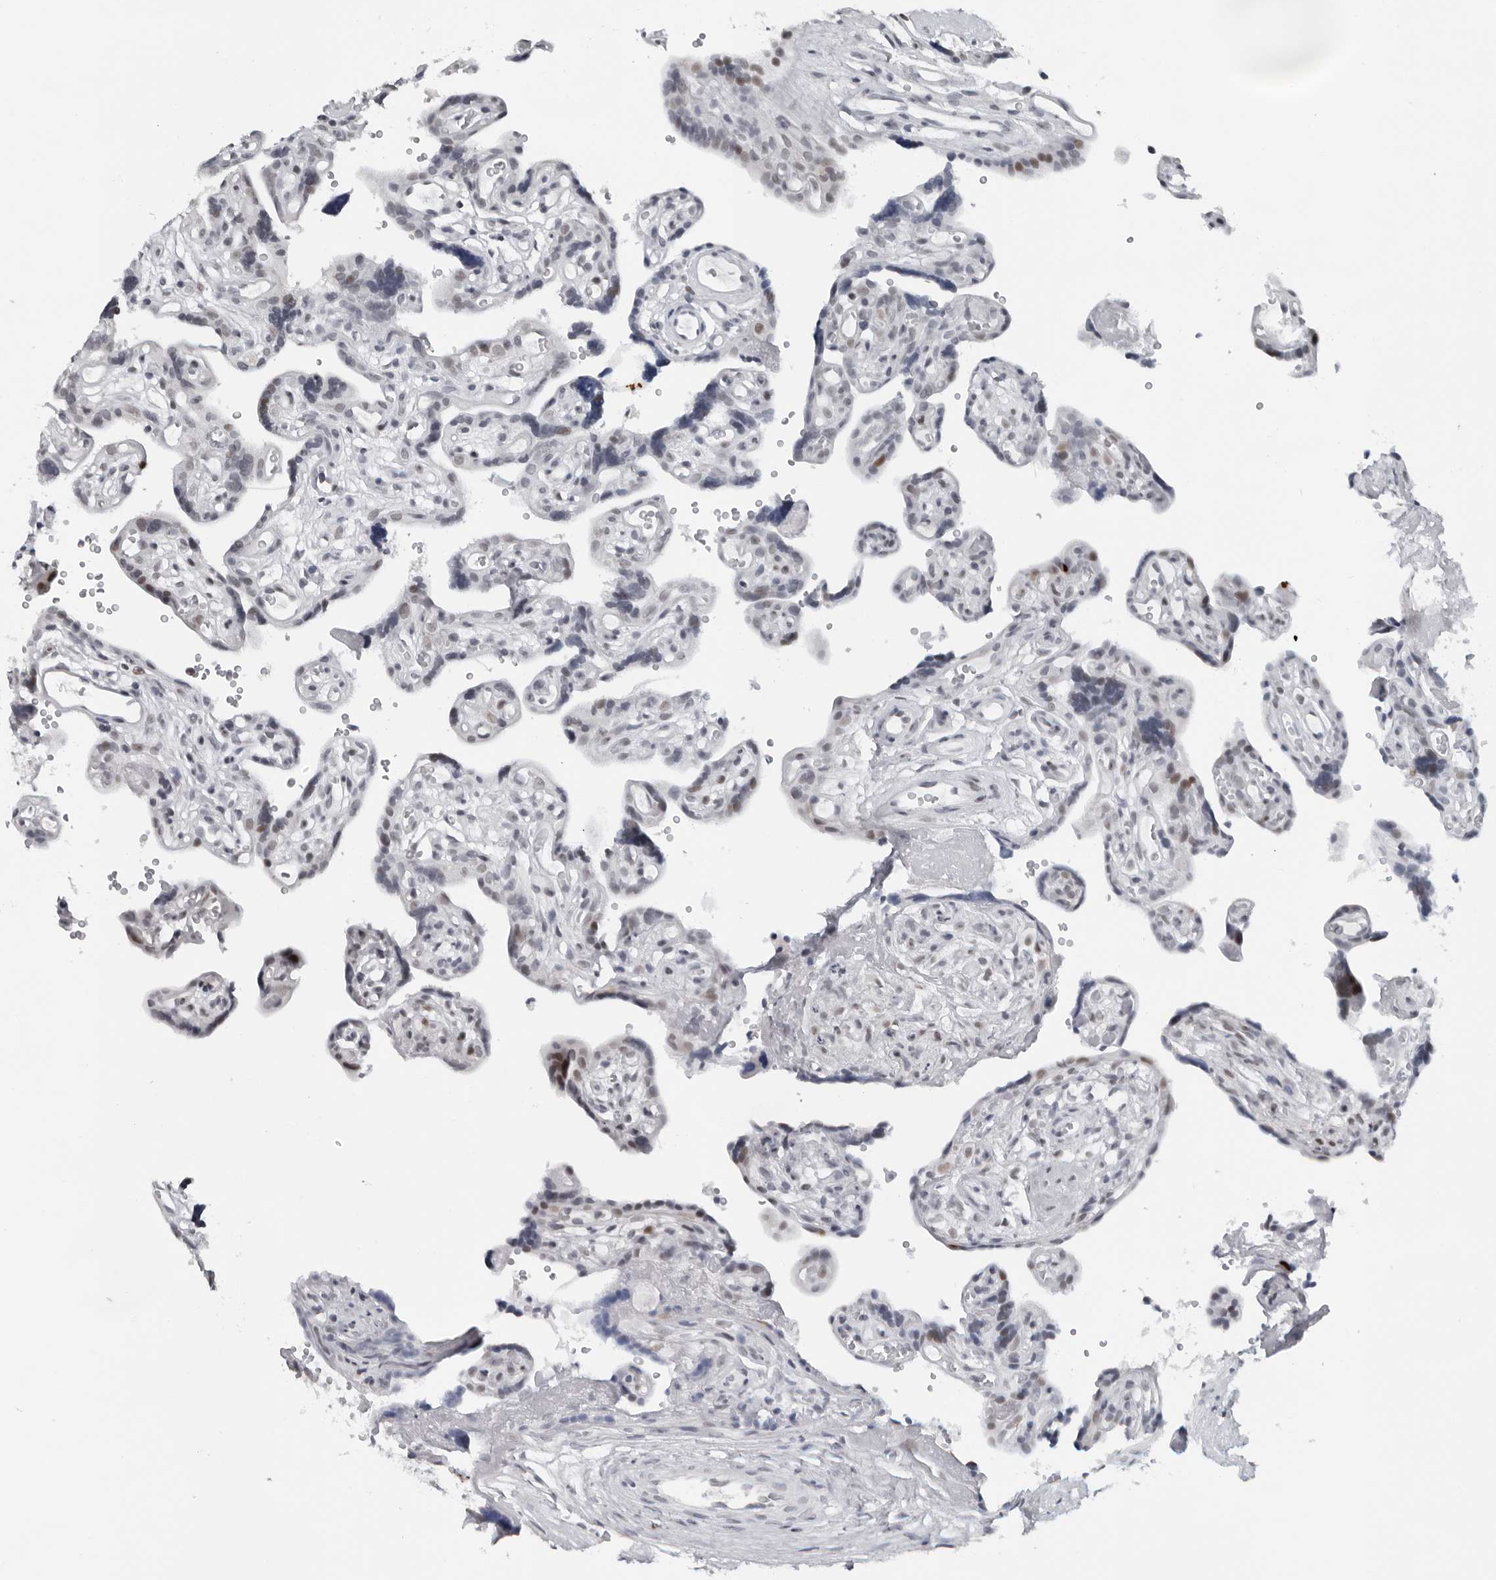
{"staining": {"intensity": "moderate", "quantity": ">75%", "location": "nuclear"}, "tissue": "placenta", "cell_type": "Decidual cells", "image_type": "normal", "snomed": [{"axis": "morphology", "description": "Normal tissue, NOS"}, {"axis": "topography", "description": "Placenta"}], "caption": "This micrograph shows normal placenta stained with immunohistochemistry (IHC) to label a protein in brown. The nuclear of decidual cells show moderate positivity for the protein. Nuclei are counter-stained blue.", "gene": "PPP1R42", "patient": {"sex": "female", "age": 30}}